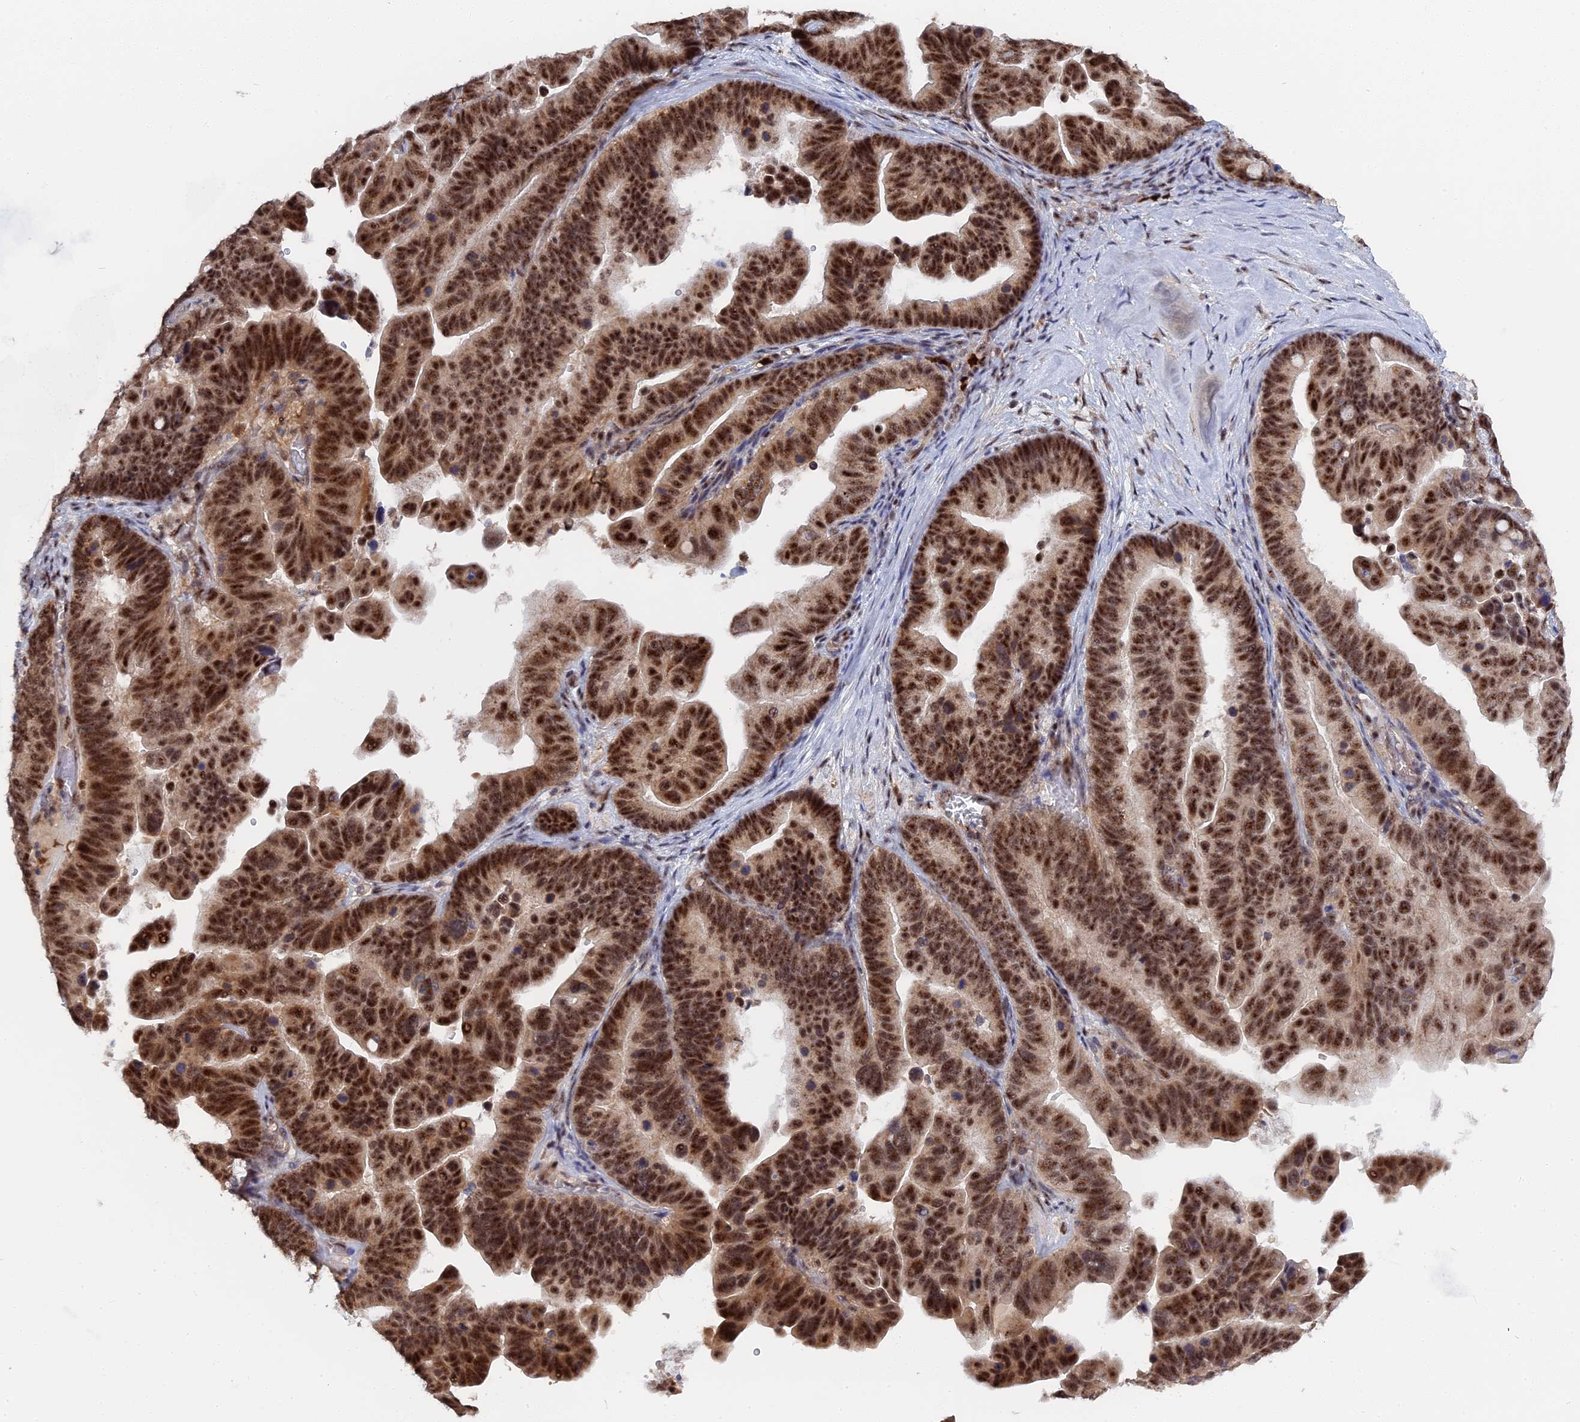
{"staining": {"intensity": "strong", "quantity": ">75%", "location": "nuclear"}, "tissue": "ovarian cancer", "cell_type": "Tumor cells", "image_type": "cancer", "snomed": [{"axis": "morphology", "description": "Cystadenocarcinoma, serous, NOS"}, {"axis": "topography", "description": "Ovary"}], "caption": "There is high levels of strong nuclear expression in tumor cells of serous cystadenocarcinoma (ovarian), as demonstrated by immunohistochemical staining (brown color).", "gene": "TAB1", "patient": {"sex": "female", "age": 56}}